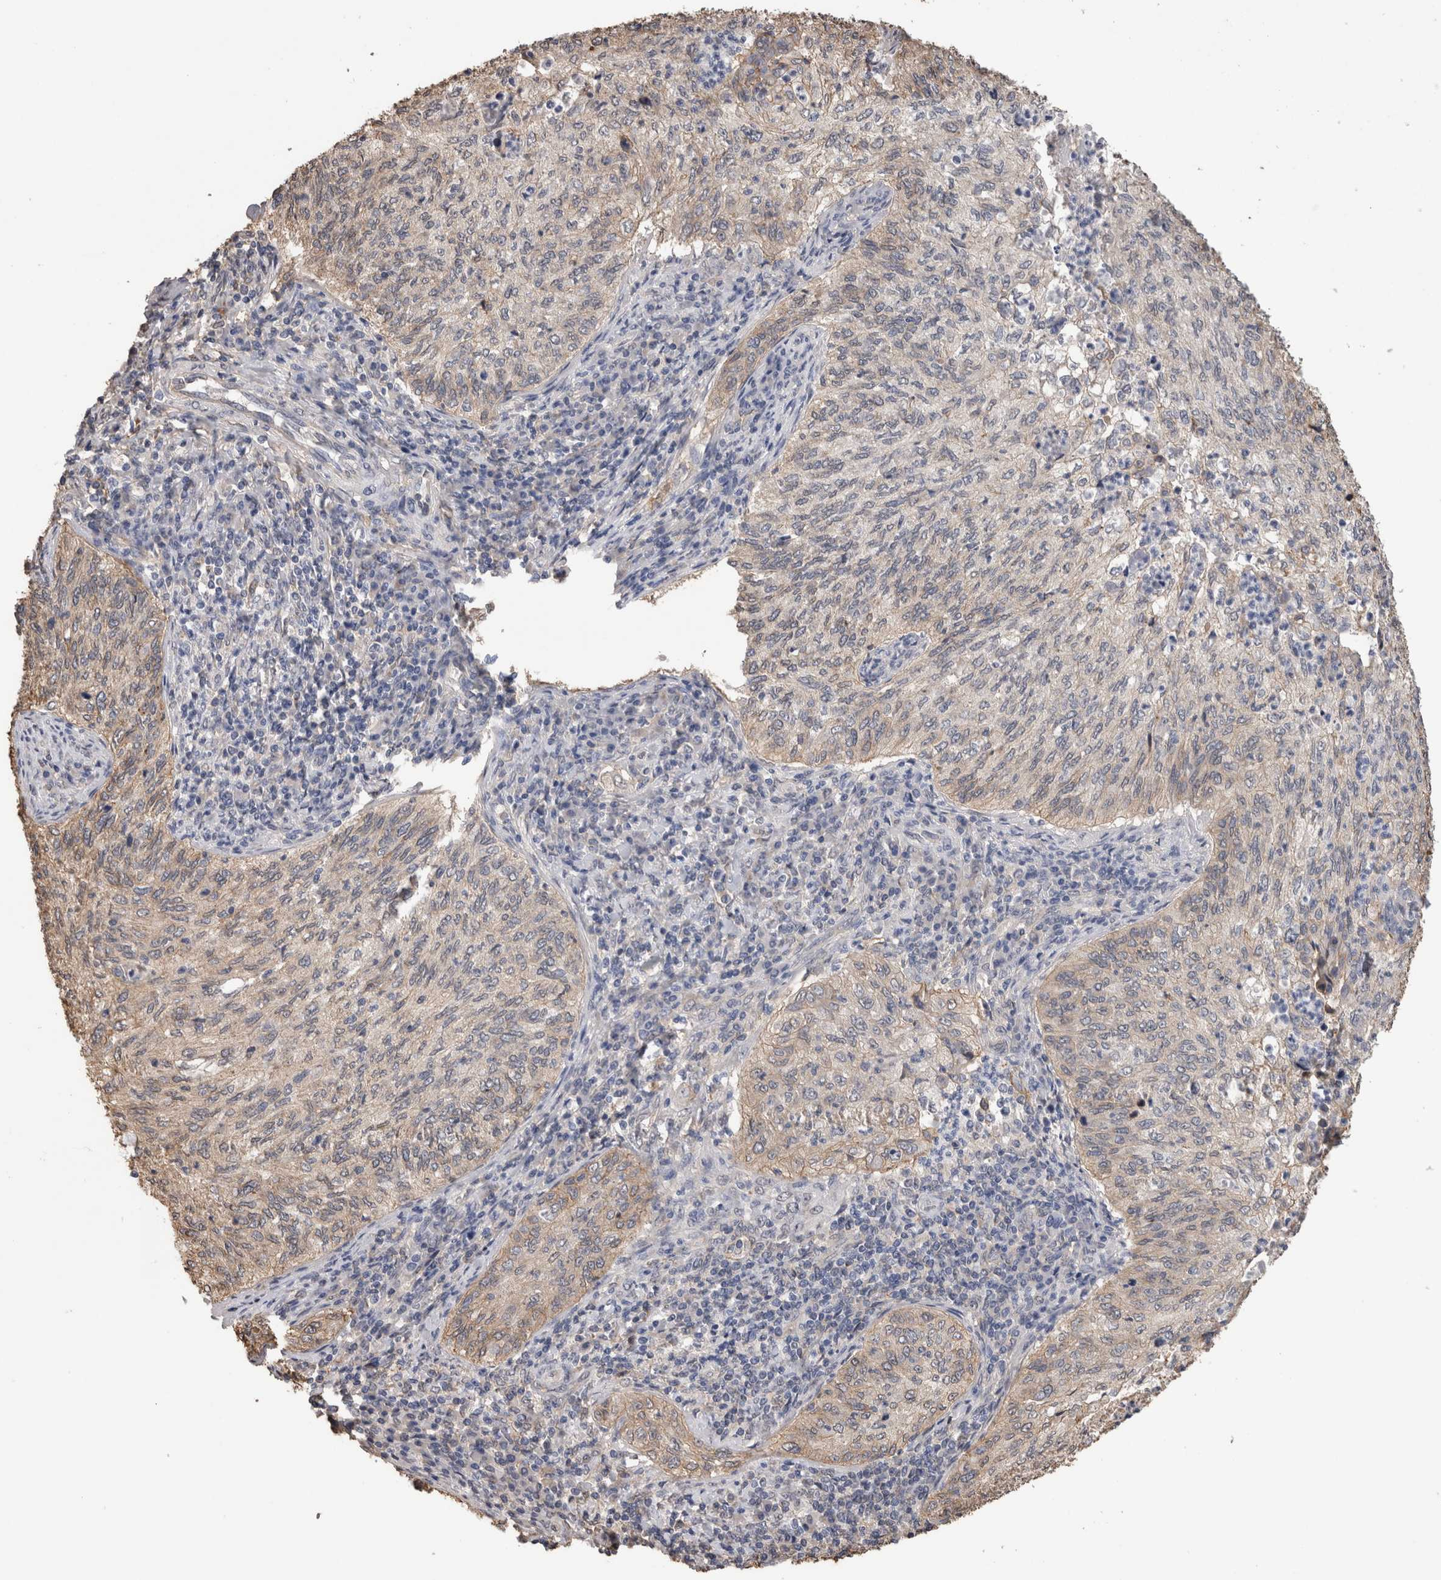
{"staining": {"intensity": "weak", "quantity": "<25%", "location": "cytoplasmic/membranous"}, "tissue": "cervical cancer", "cell_type": "Tumor cells", "image_type": "cancer", "snomed": [{"axis": "morphology", "description": "Squamous cell carcinoma, NOS"}, {"axis": "topography", "description": "Cervix"}], "caption": "Tumor cells show no significant protein staining in cervical cancer. Nuclei are stained in blue.", "gene": "S100A10", "patient": {"sex": "female", "age": 30}}